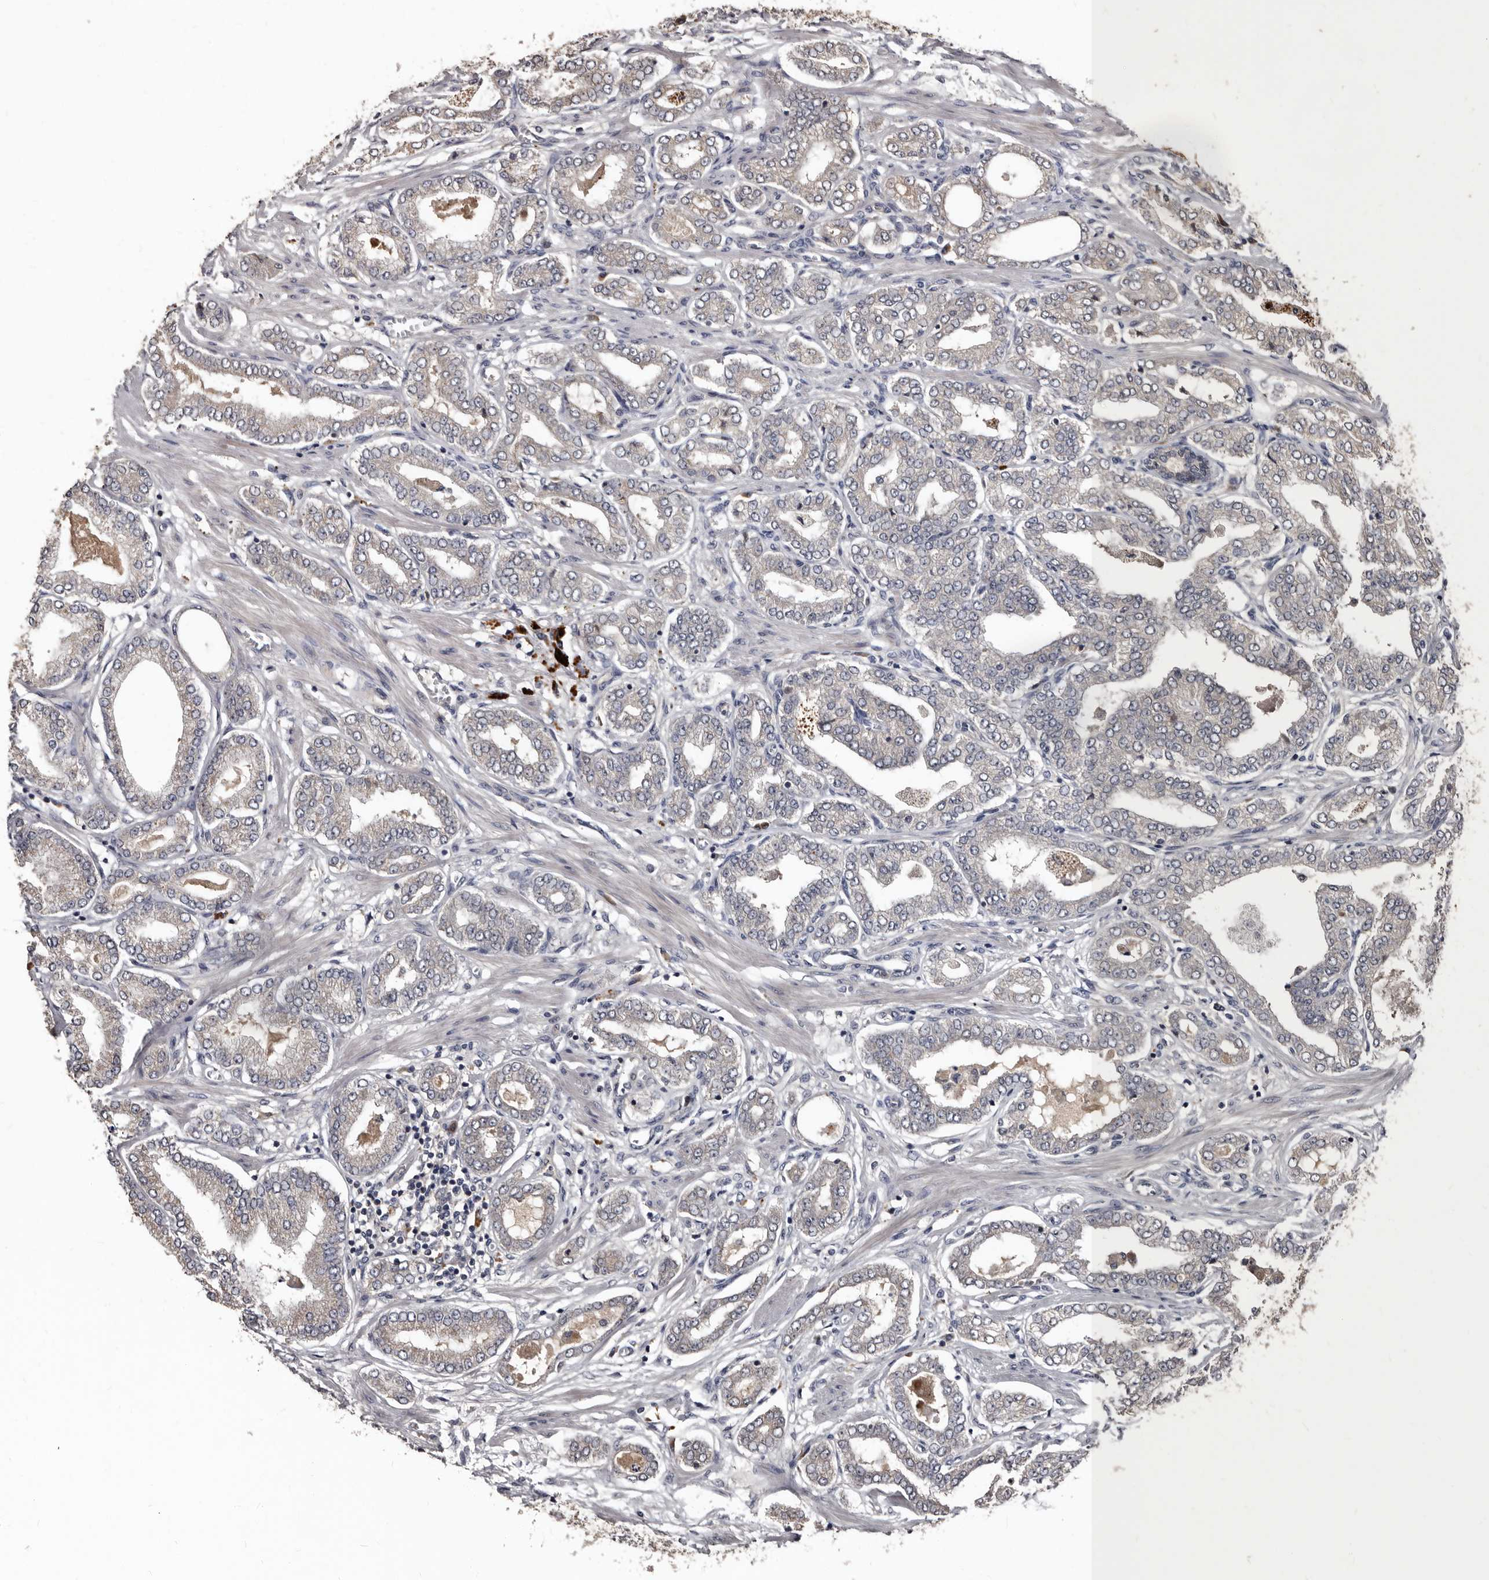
{"staining": {"intensity": "weak", "quantity": "<25%", "location": "cytoplasmic/membranous"}, "tissue": "prostate cancer", "cell_type": "Tumor cells", "image_type": "cancer", "snomed": [{"axis": "morphology", "description": "Adenocarcinoma, Low grade"}, {"axis": "topography", "description": "Prostate"}], "caption": "Tumor cells are negative for protein expression in human prostate cancer (adenocarcinoma (low-grade)).", "gene": "PMVK", "patient": {"sex": "male", "age": 63}}